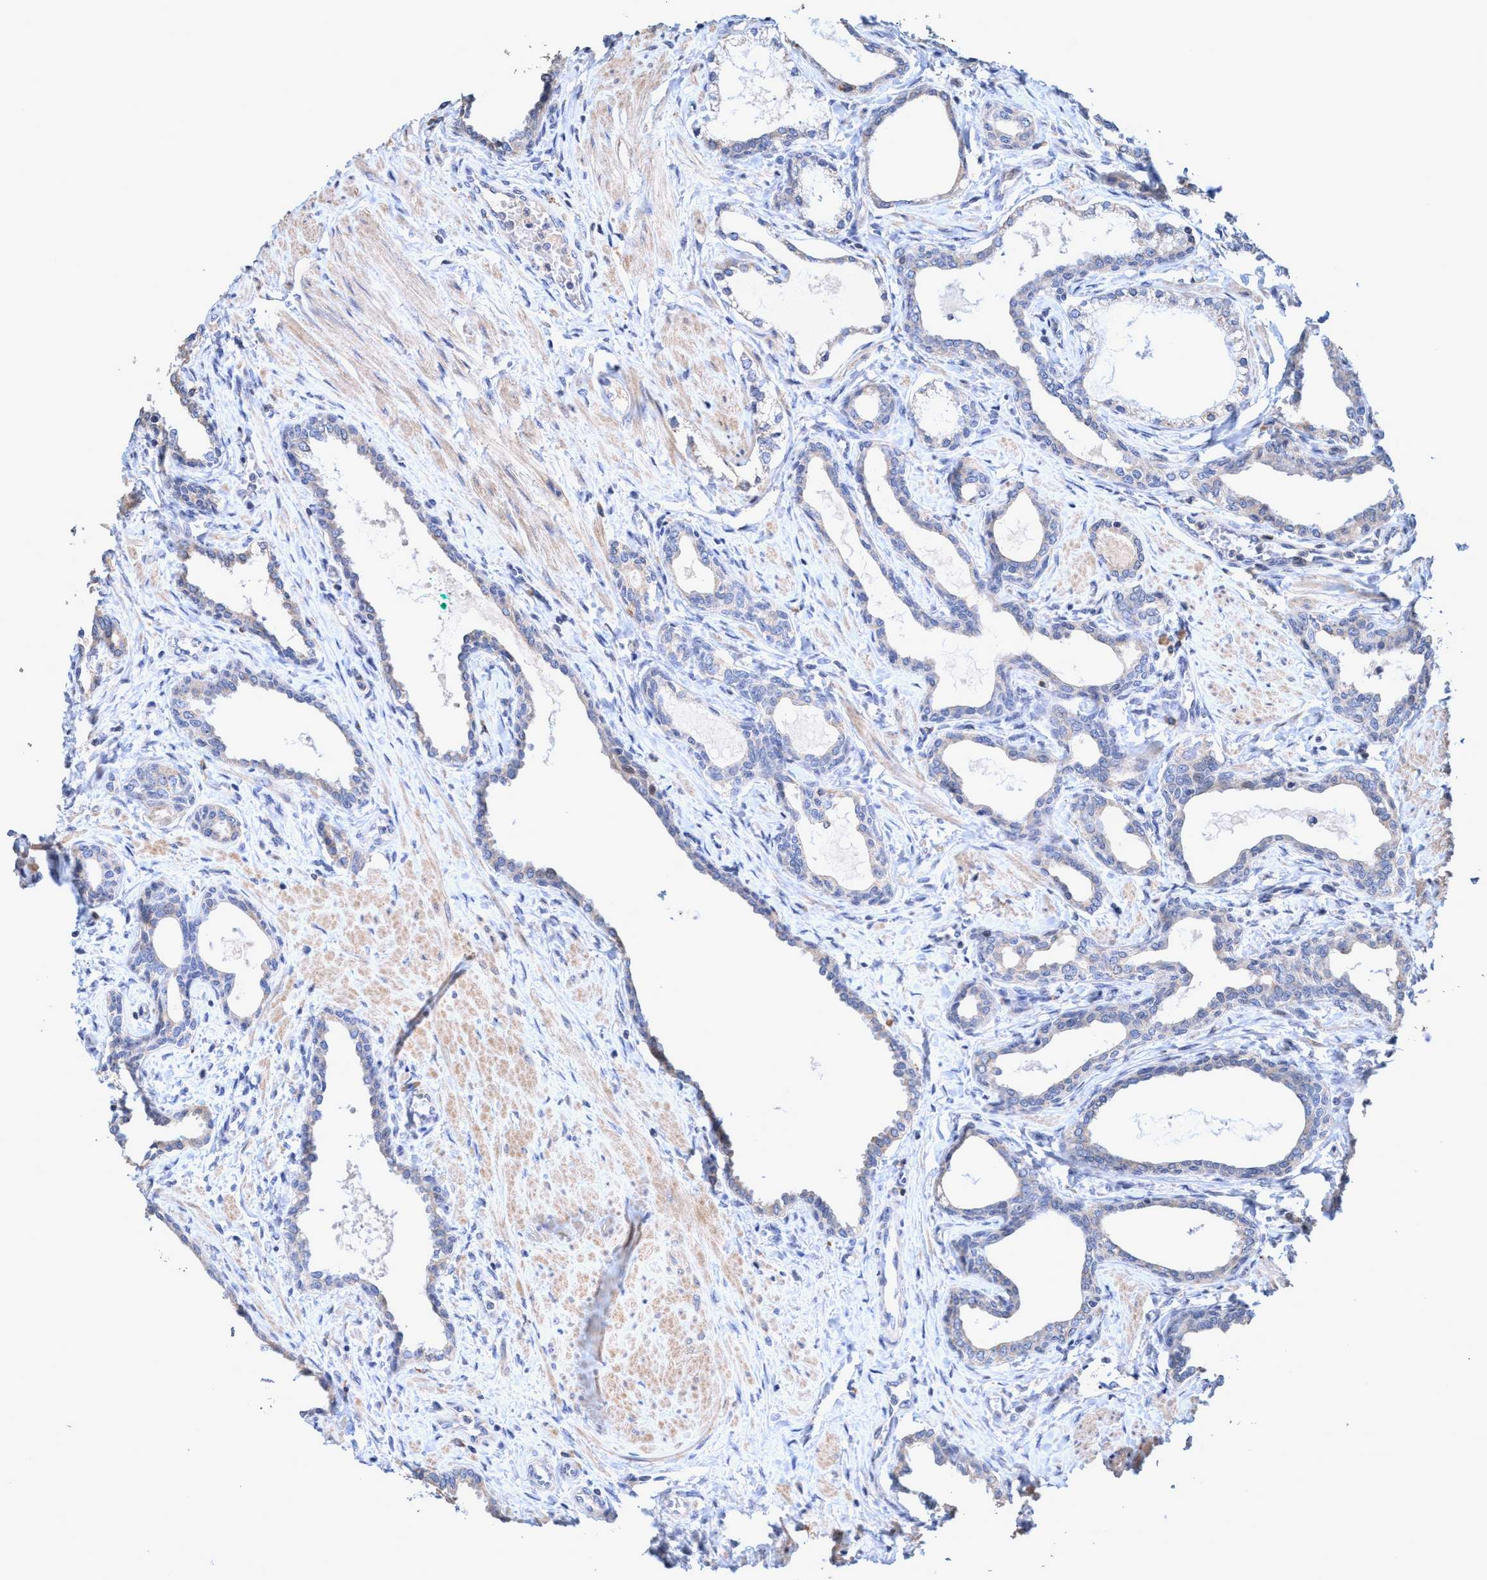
{"staining": {"intensity": "negative", "quantity": "none", "location": "none"}, "tissue": "prostate cancer", "cell_type": "Tumor cells", "image_type": "cancer", "snomed": [{"axis": "morphology", "description": "Adenocarcinoma, High grade"}, {"axis": "topography", "description": "Prostate"}], "caption": "IHC image of neoplastic tissue: adenocarcinoma (high-grade) (prostate) stained with DAB reveals no significant protein positivity in tumor cells.", "gene": "ZNF677", "patient": {"sex": "male", "age": 52}}